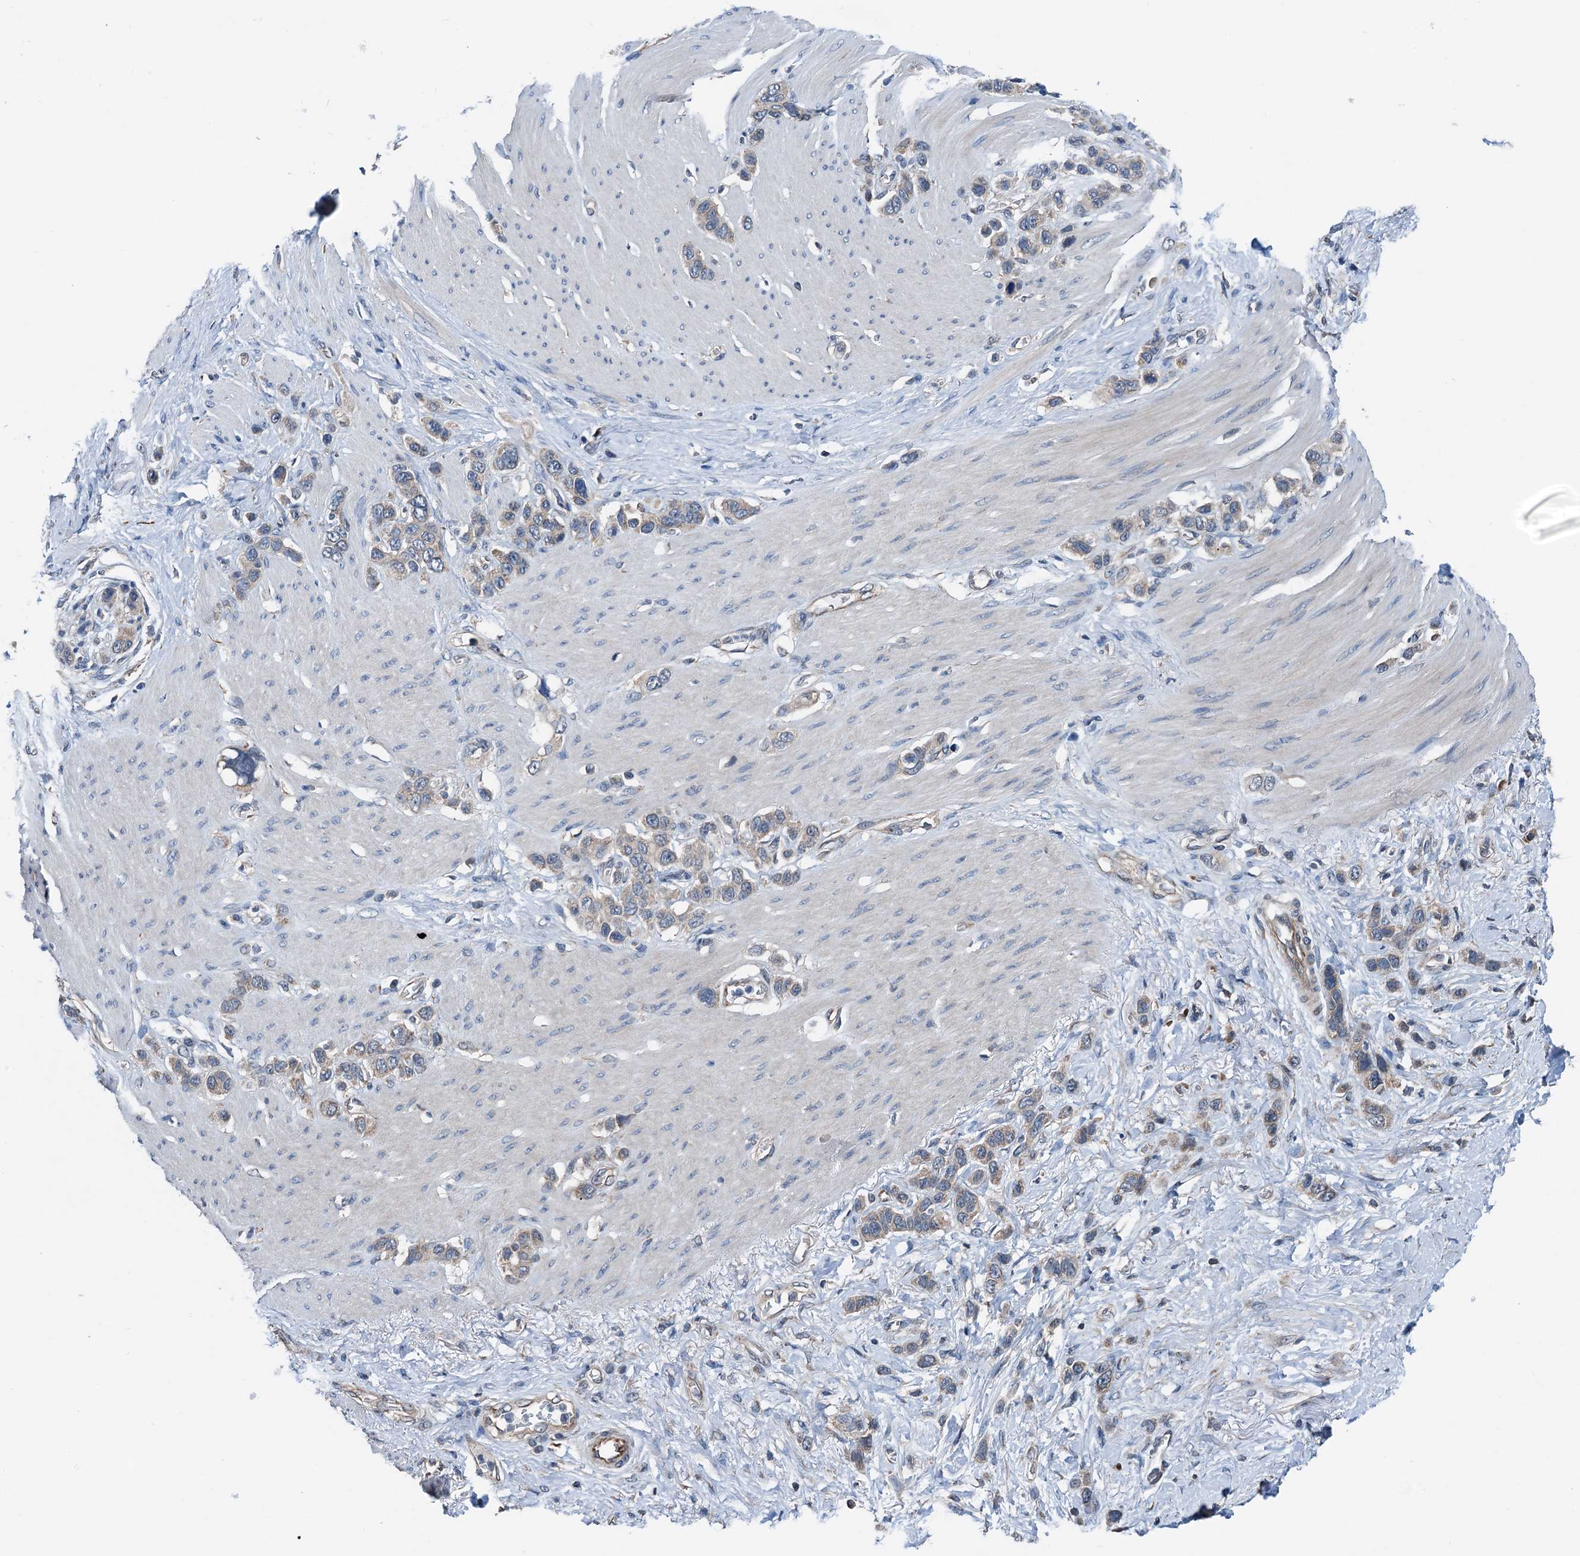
{"staining": {"intensity": "weak", "quantity": ">75%", "location": "cytoplasmic/membranous"}, "tissue": "stomach cancer", "cell_type": "Tumor cells", "image_type": "cancer", "snomed": [{"axis": "morphology", "description": "Adenocarcinoma, NOS"}, {"axis": "morphology", "description": "Adenocarcinoma, High grade"}, {"axis": "topography", "description": "Stomach, upper"}, {"axis": "topography", "description": "Stomach, lower"}], "caption": "The histopathology image demonstrates a brown stain indicating the presence of a protein in the cytoplasmic/membranous of tumor cells in stomach cancer. (brown staining indicates protein expression, while blue staining denotes nuclei).", "gene": "ELAC1", "patient": {"sex": "female", "age": 65}}